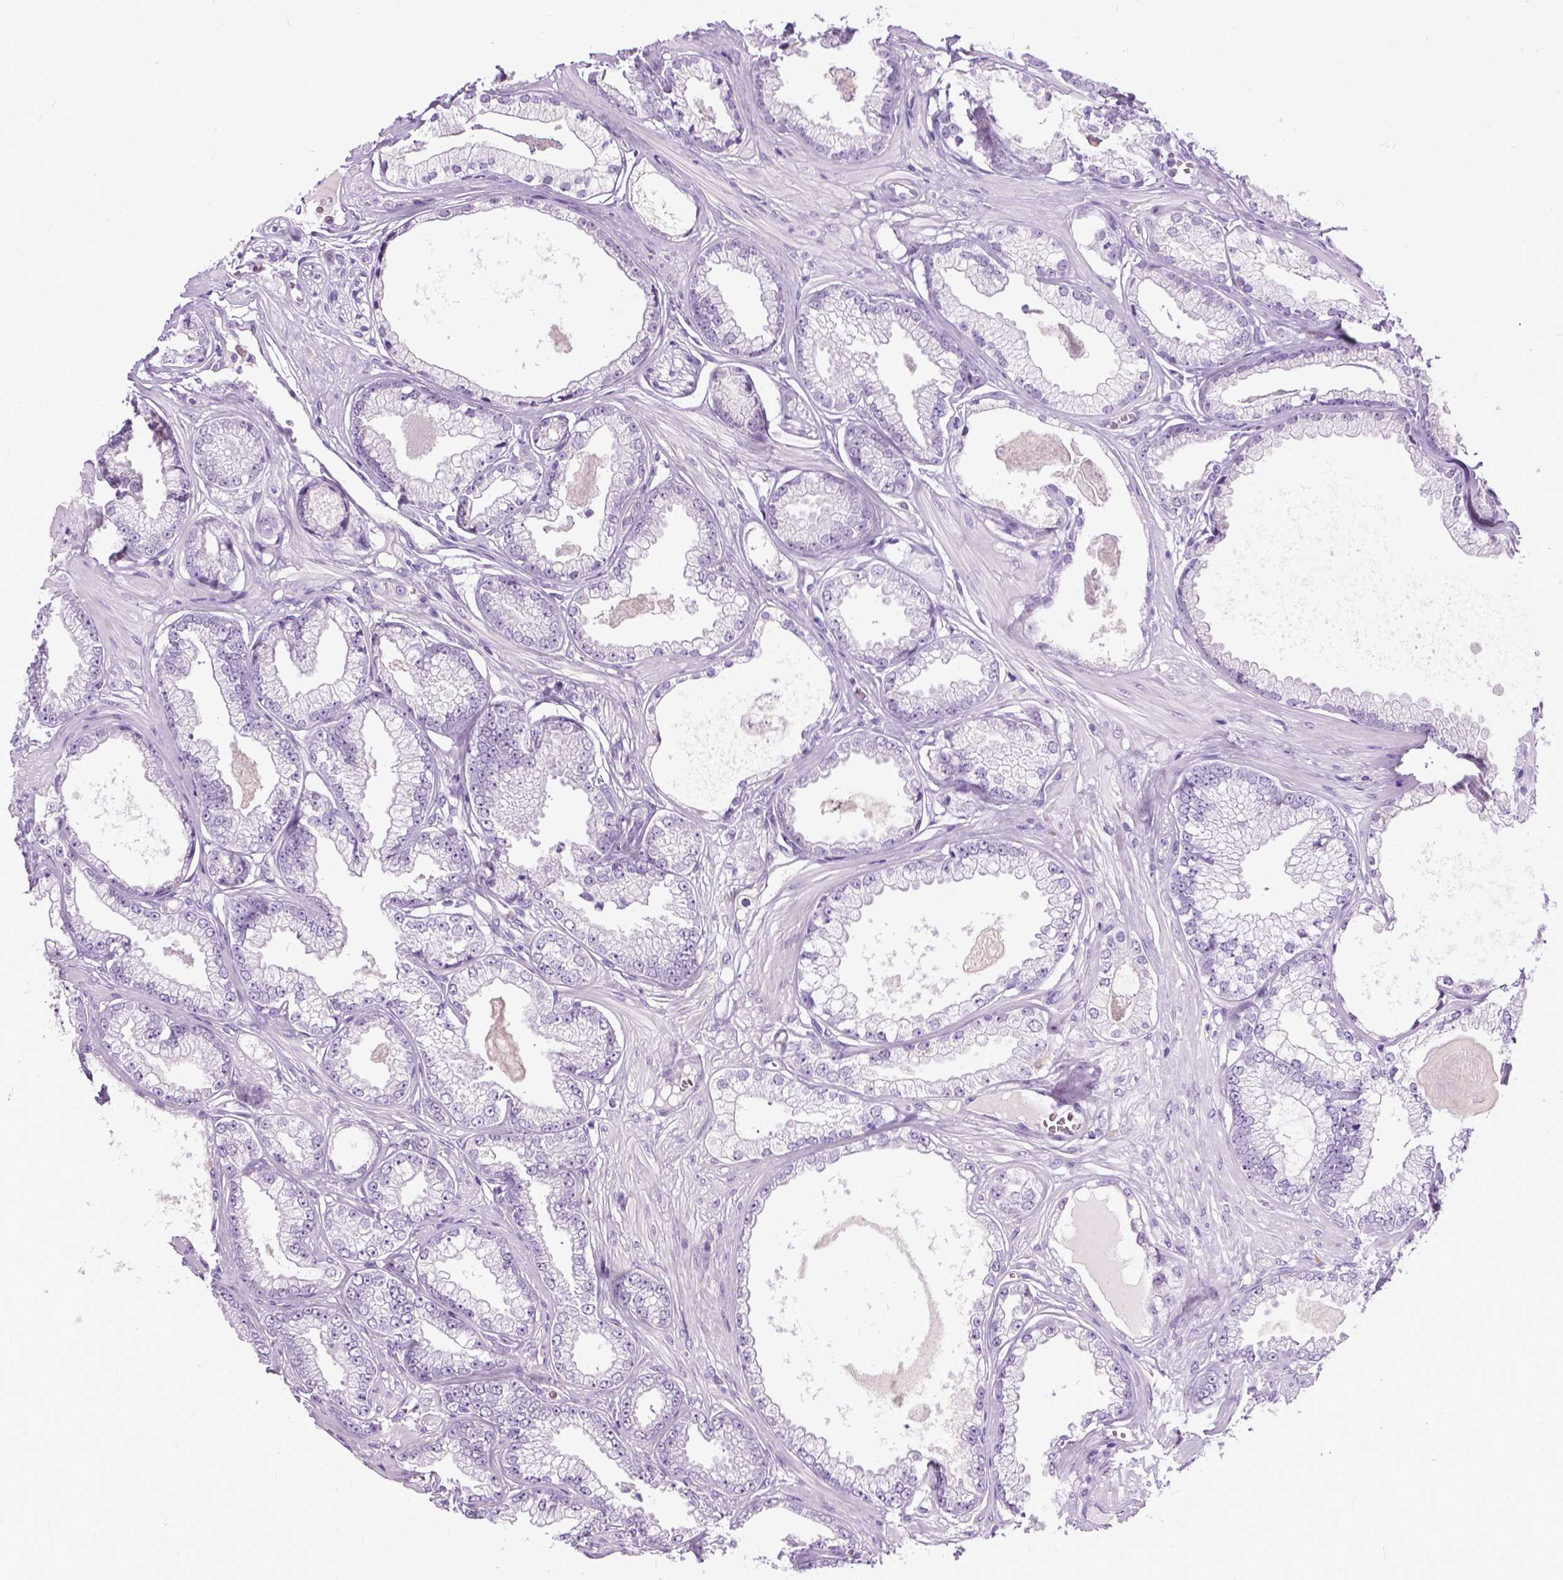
{"staining": {"intensity": "negative", "quantity": "none", "location": "none"}, "tissue": "prostate cancer", "cell_type": "Tumor cells", "image_type": "cancer", "snomed": [{"axis": "morphology", "description": "Adenocarcinoma, Low grade"}, {"axis": "topography", "description": "Prostate"}], "caption": "Tumor cells show no significant protein staining in prostate cancer.", "gene": "PROB1", "patient": {"sex": "male", "age": 64}}